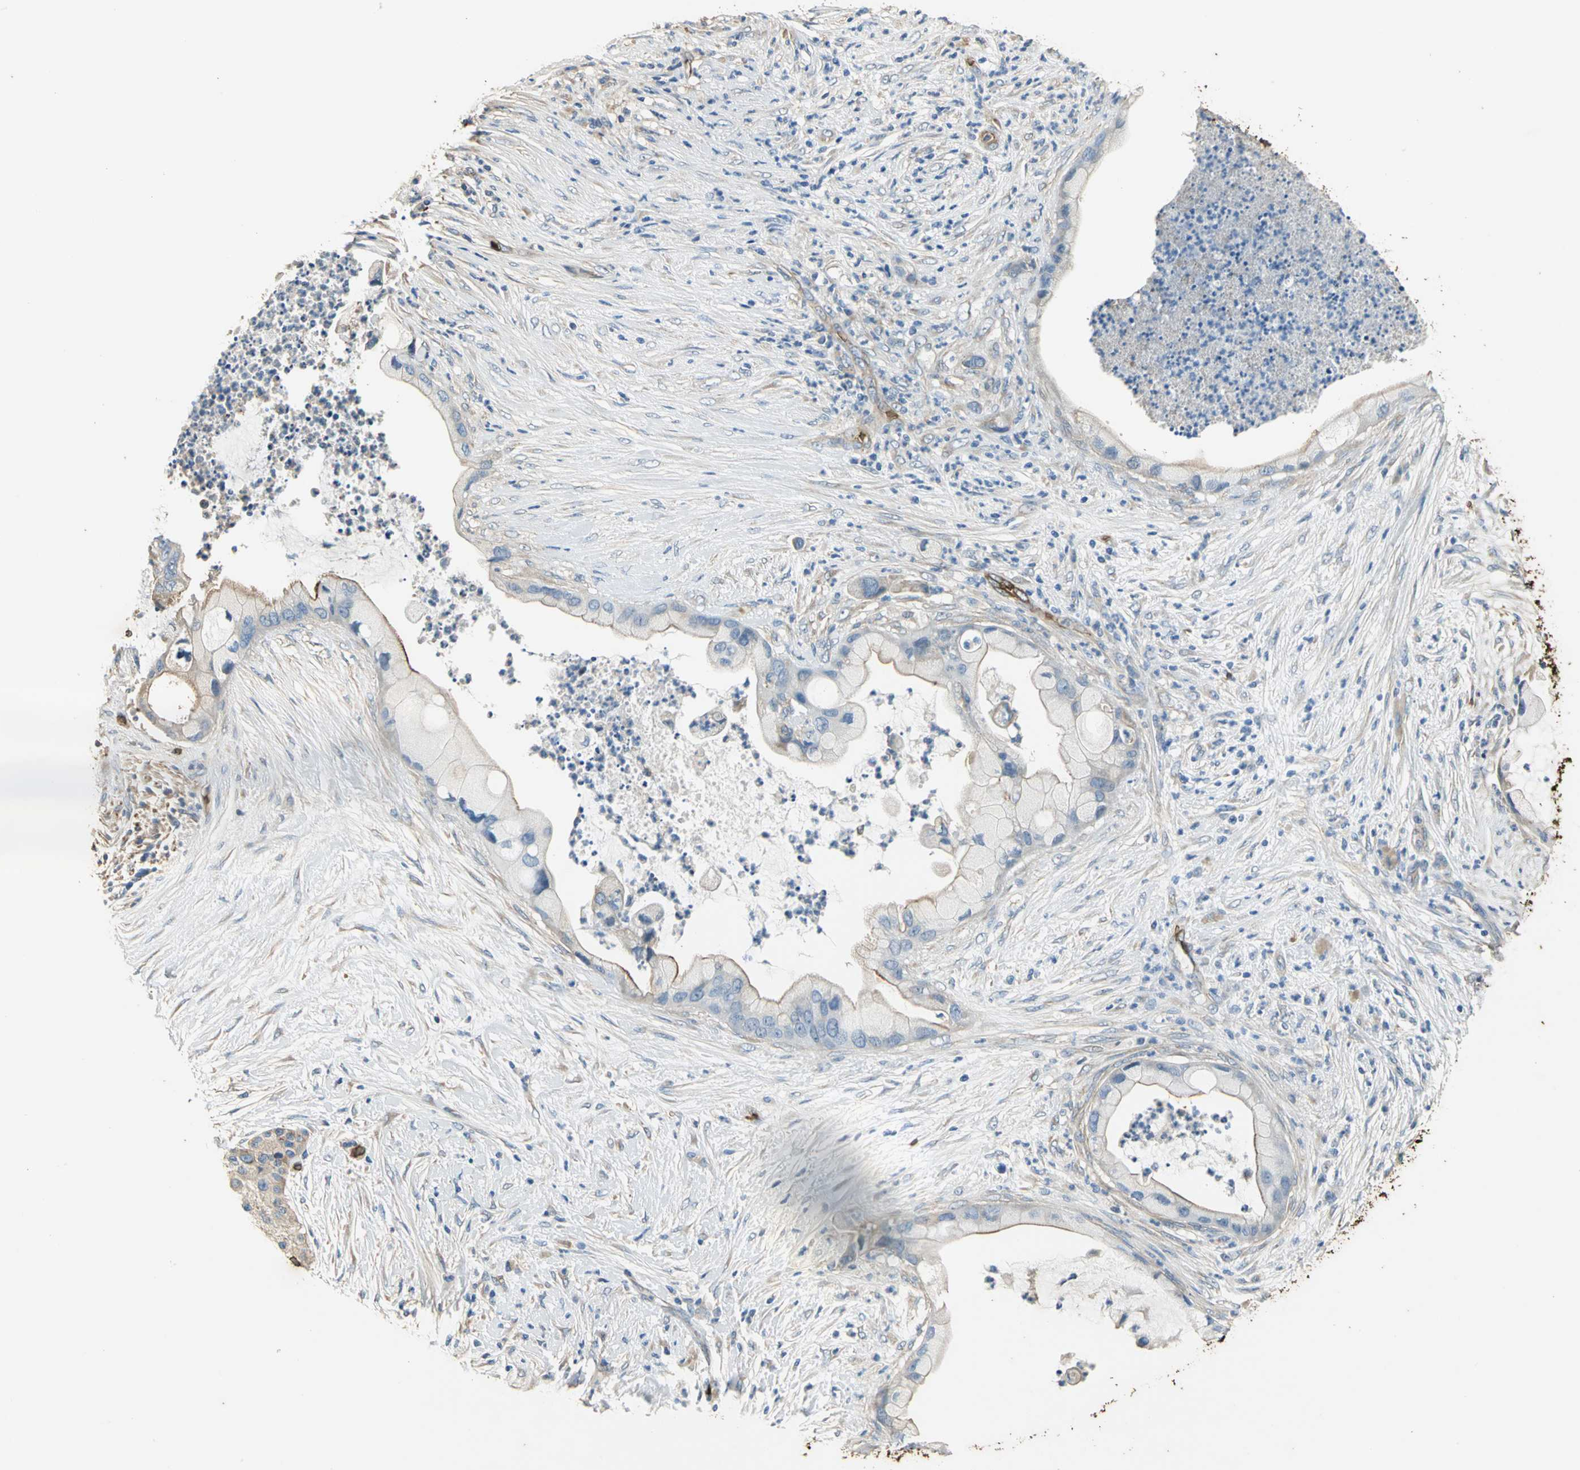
{"staining": {"intensity": "weak", "quantity": "25%-75%", "location": "cytoplasmic/membranous"}, "tissue": "pancreatic cancer", "cell_type": "Tumor cells", "image_type": "cancer", "snomed": [{"axis": "morphology", "description": "Adenocarcinoma, NOS"}, {"axis": "topography", "description": "Pancreas"}], "caption": "Protein analysis of pancreatic cancer (adenocarcinoma) tissue demonstrates weak cytoplasmic/membranous positivity in approximately 25%-75% of tumor cells. Immunohistochemistry (ihc) stains the protein in brown and the nuclei are stained blue.", "gene": "TREM1", "patient": {"sex": "female", "age": 59}}